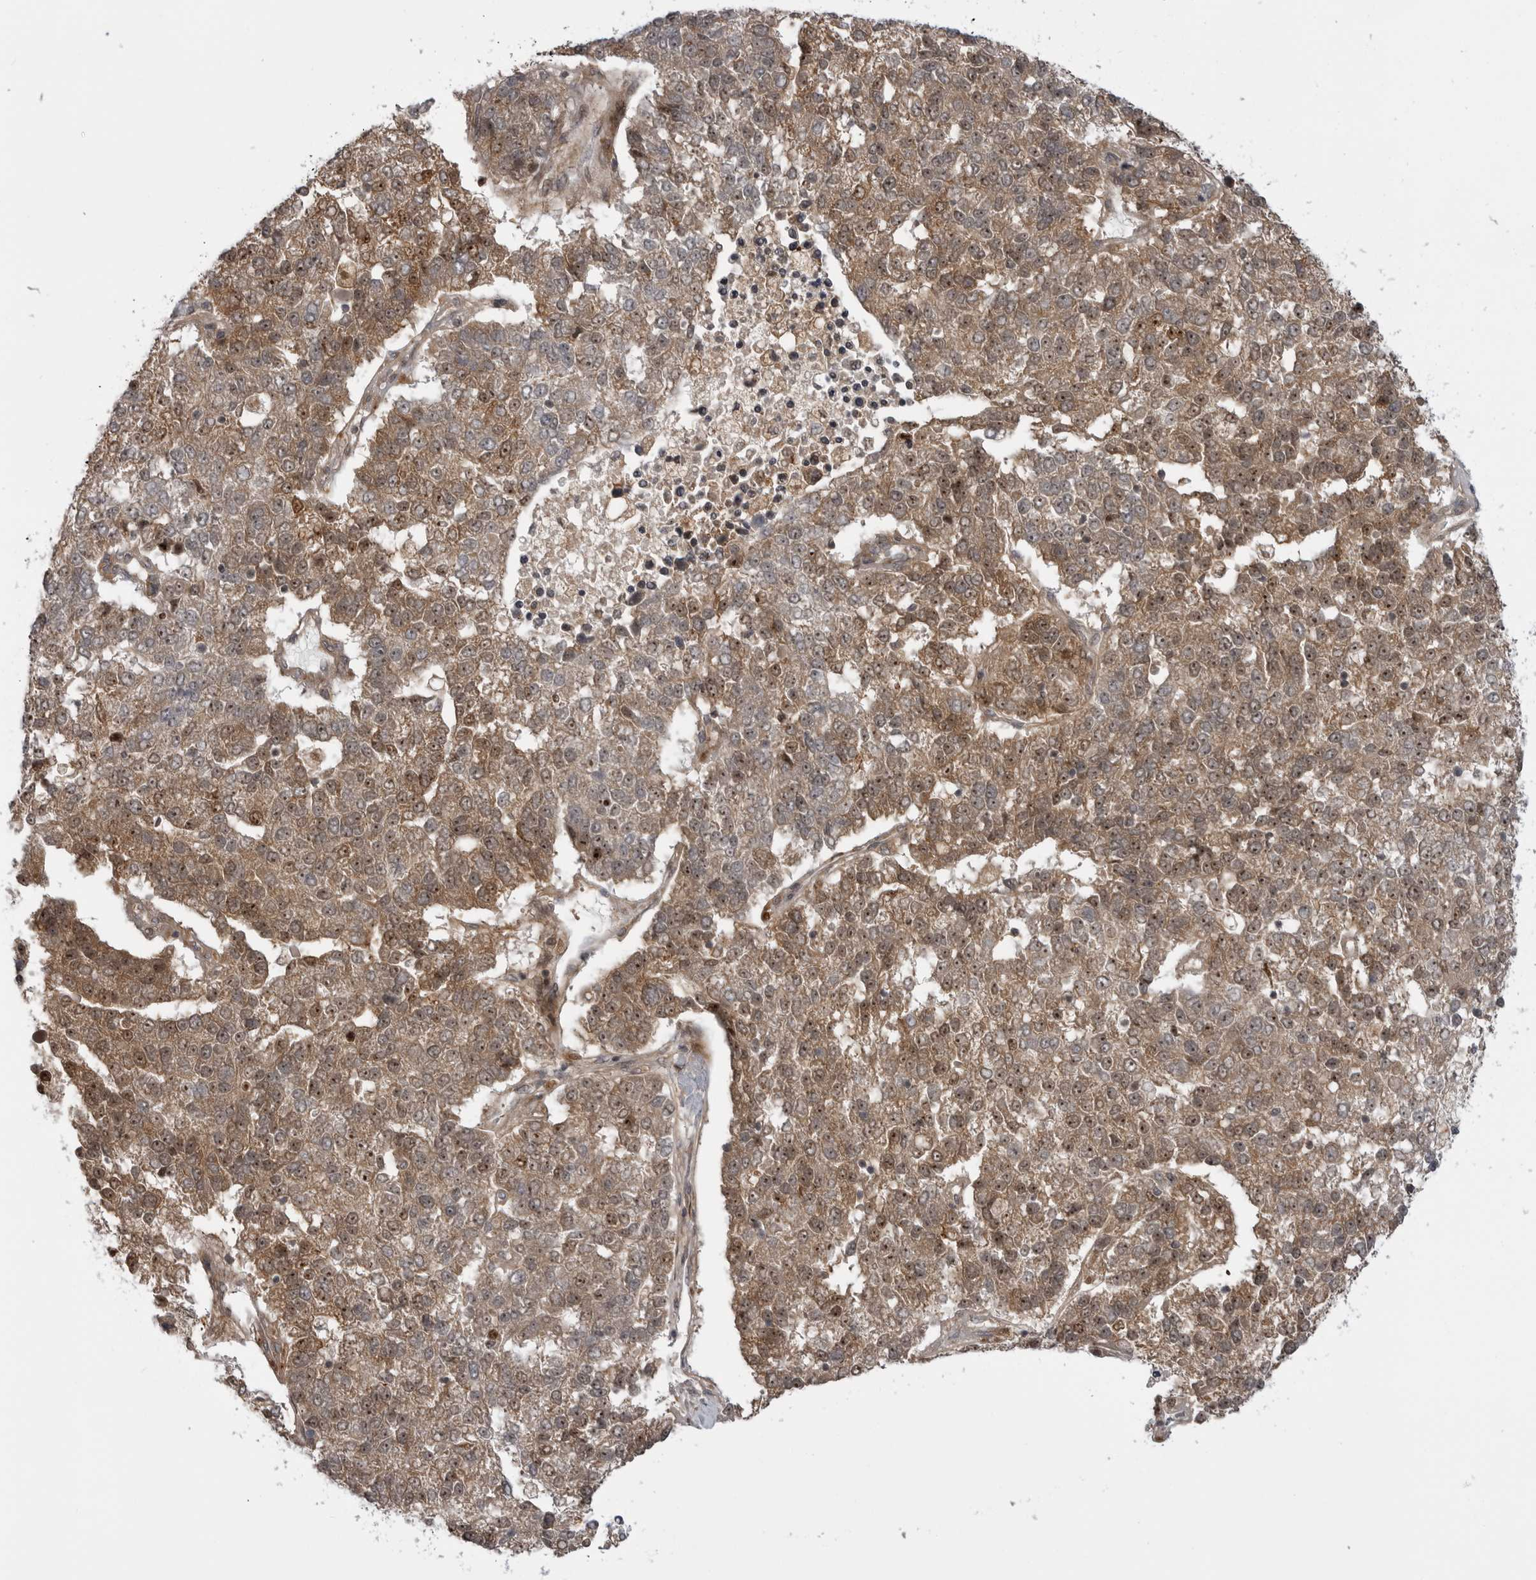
{"staining": {"intensity": "moderate", "quantity": ">75%", "location": "cytoplasmic/membranous,nuclear"}, "tissue": "pancreatic cancer", "cell_type": "Tumor cells", "image_type": "cancer", "snomed": [{"axis": "morphology", "description": "Adenocarcinoma, NOS"}, {"axis": "topography", "description": "Pancreas"}], "caption": "Moderate cytoplasmic/membranous and nuclear positivity for a protein is appreciated in approximately >75% of tumor cells of pancreatic cancer using immunohistochemistry.", "gene": "LRRC45", "patient": {"sex": "female", "age": 61}}